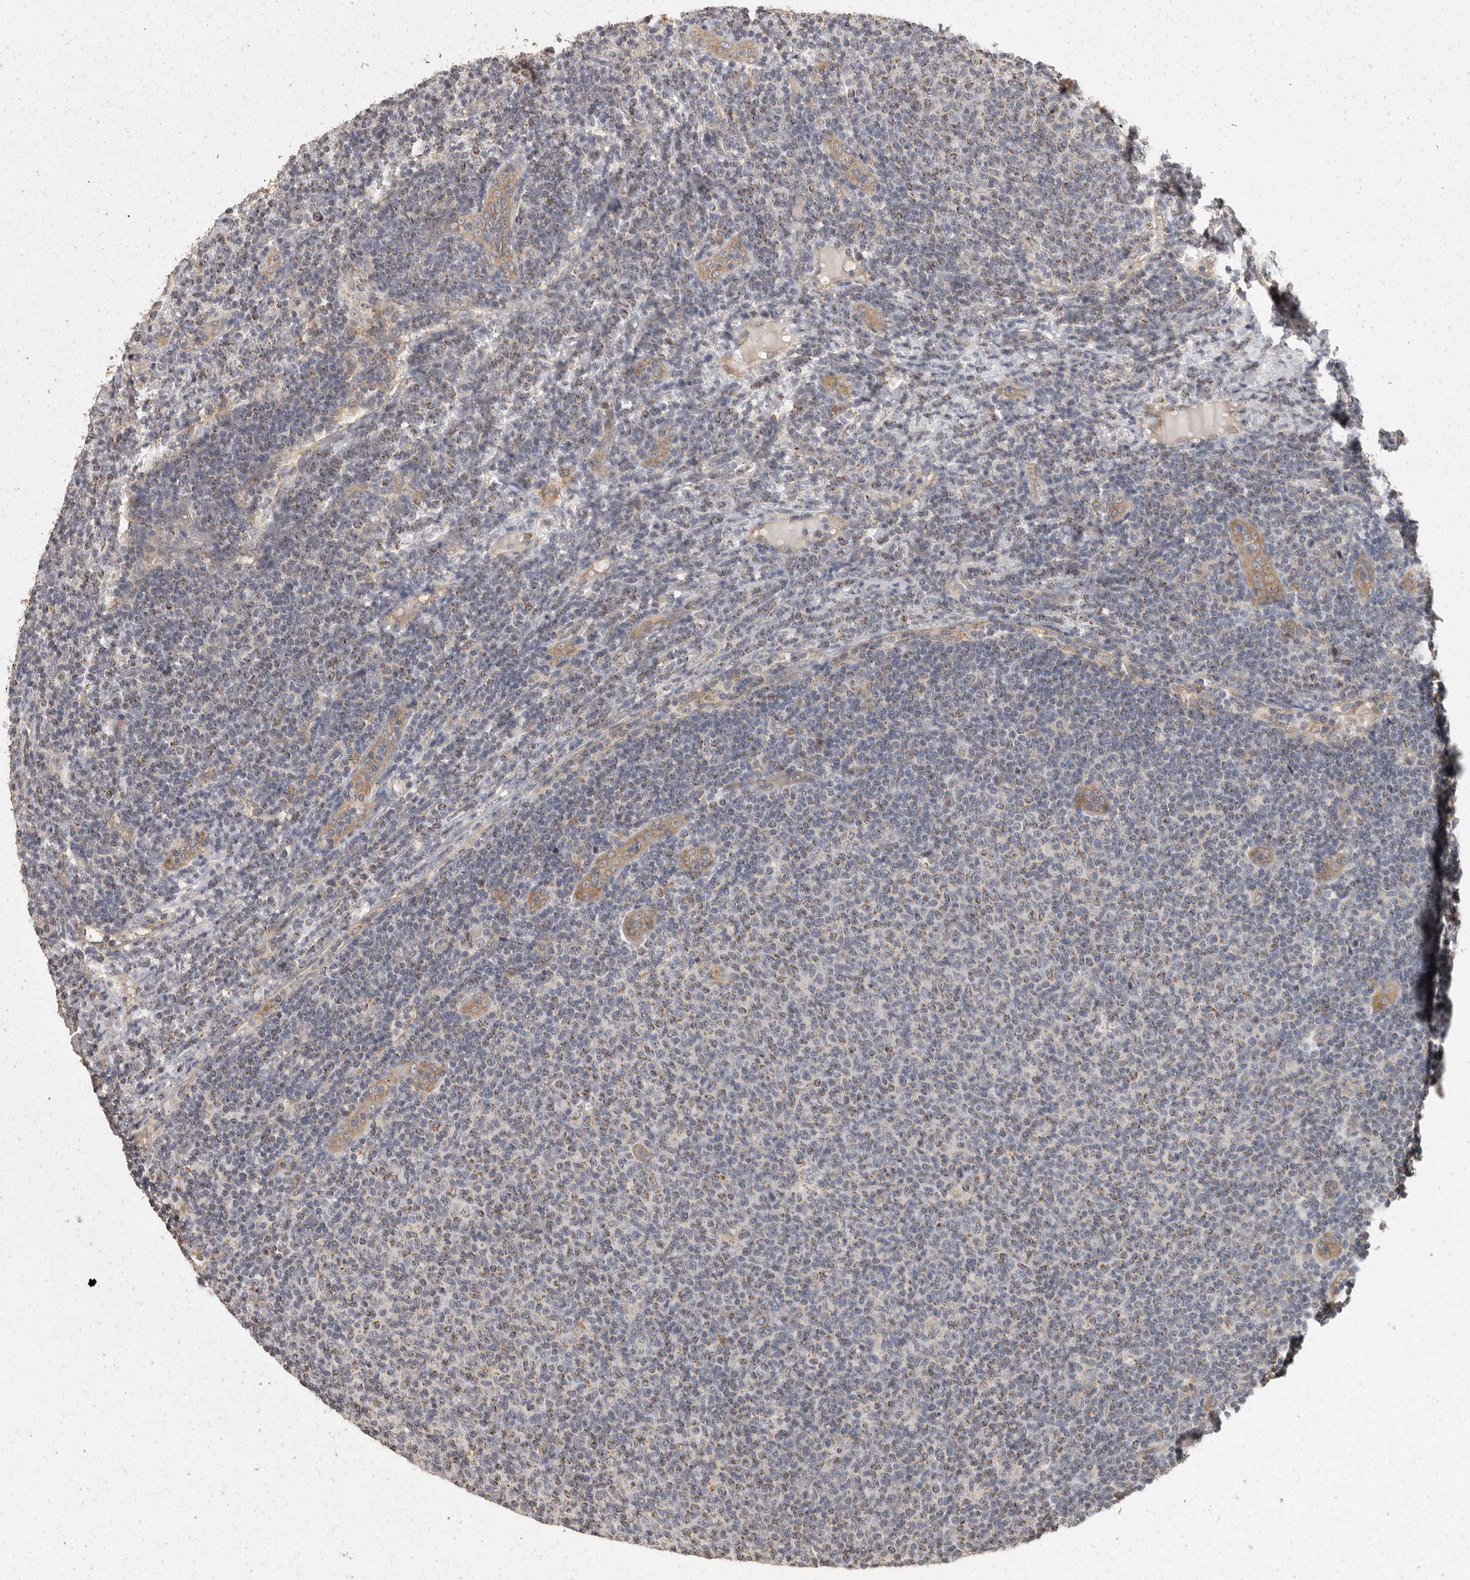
{"staining": {"intensity": "weak", "quantity": "25%-75%", "location": "cytoplasmic/membranous"}, "tissue": "lymphoma", "cell_type": "Tumor cells", "image_type": "cancer", "snomed": [{"axis": "morphology", "description": "Malignant lymphoma, non-Hodgkin's type, Low grade"}, {"axis": "topography", "description": "Lymph node"}], "caption": "This image shows immunohistochemistry staining of human lymphoma, with low weak cytoplasmic/membranous positivity in approximately 25%-75% of tumor cells.", "gene": "BAIAP2", "patient": {"sex": "male", "age": 66}}